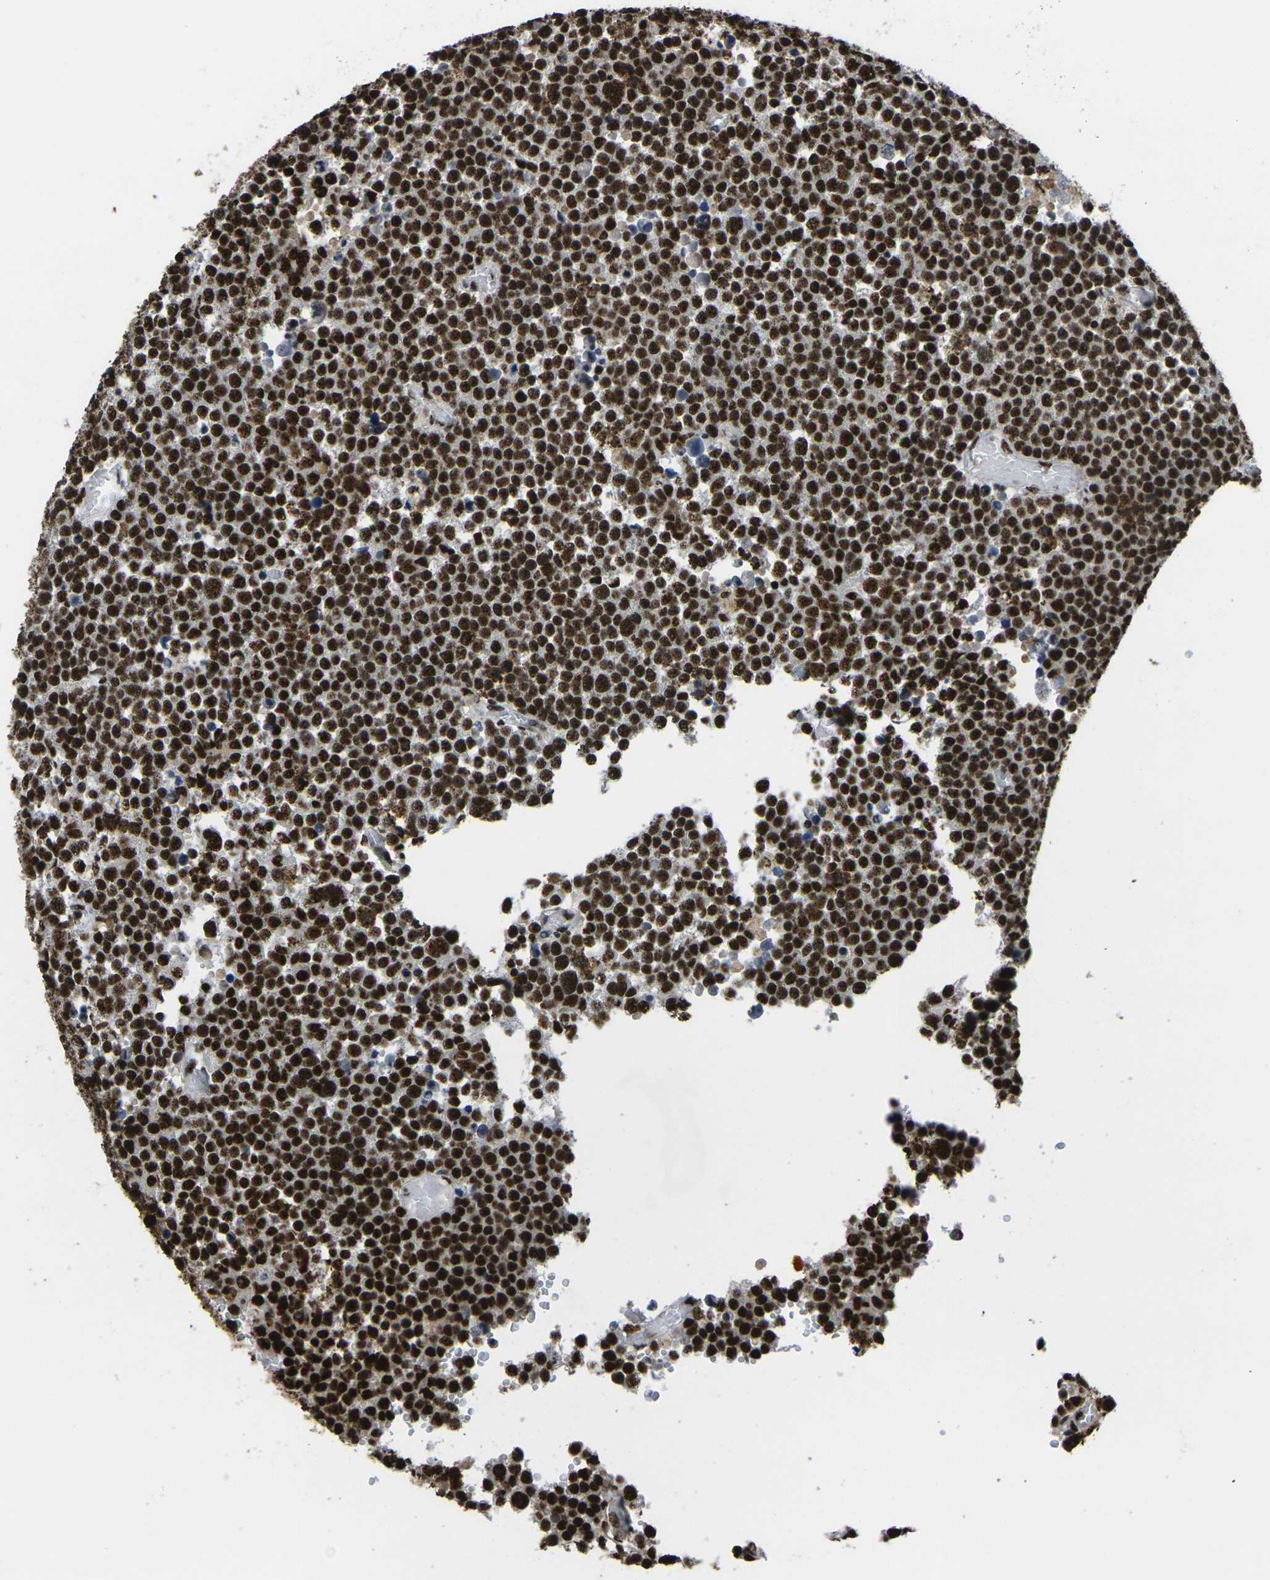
{"staining": {"intensity": "strong", "quantity": ">75%", "location": "nuclear"}, "tissue": "testis cancer", "cell_type": "Tumor cells", "image_type": "cancer", "snomed": [{"axis": "morphology", "description": "Seminoma, NOS"}, {"axis": "topography", "description": "Testis"}], "caption": "Tumor cells display high levels of strong nuclear staining in approximately >75% of cells in human testis cancer (seminoma).", "gene": "SMARCC1", "patient": {"sex": "male", "age": 71}}